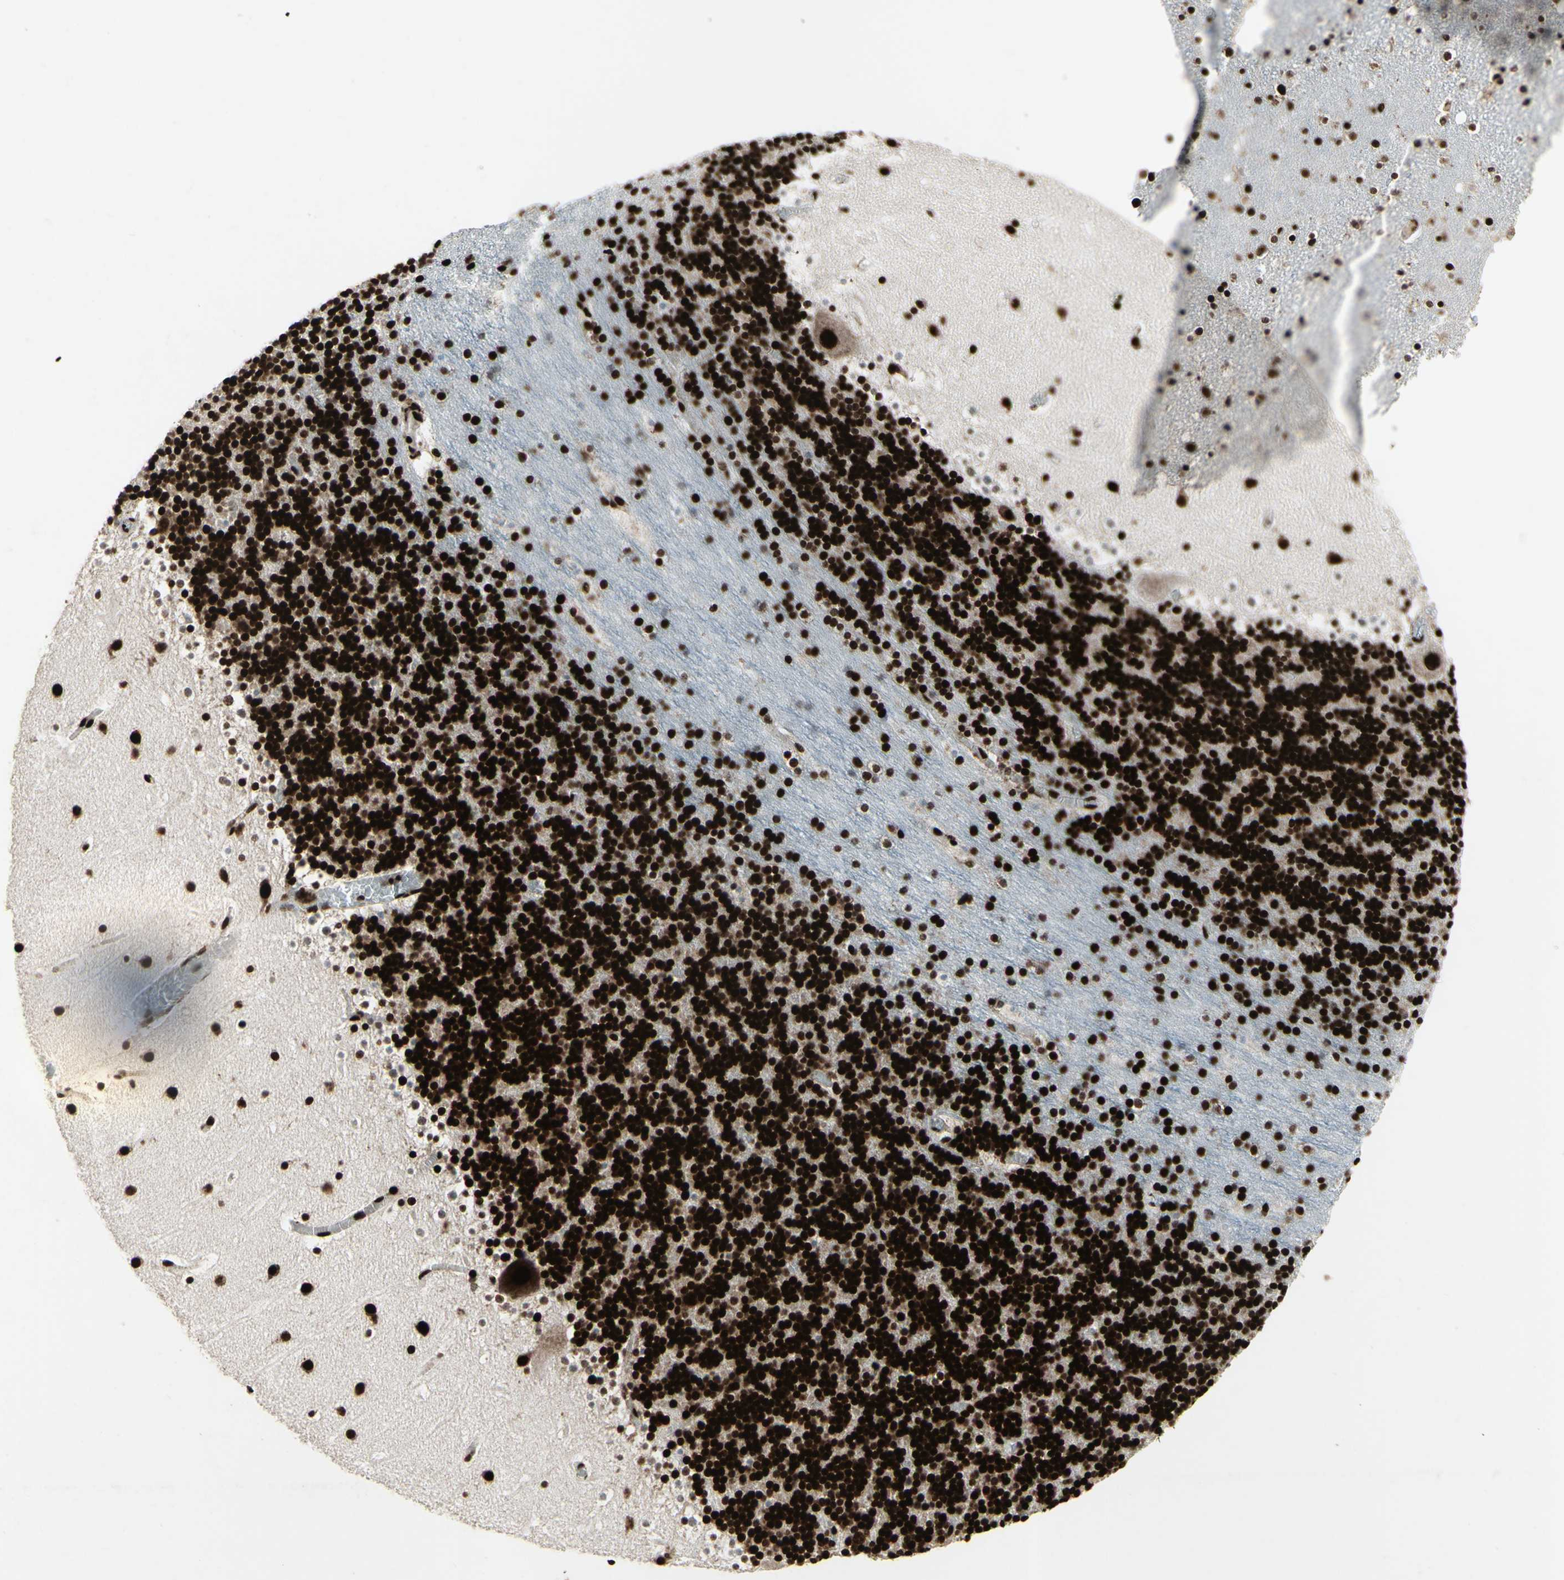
{"staining": {"intensity": "strong", "quantity": ">75%", "location": "nuclear"}, "tissue": "cerebellum", "cell_type": "Cells in granular layer", "image_type": "normal", "snomed": [{"axis": "morphology", "description": "Normal tissue, NOS"}, {"axis": "topography", "description": "Cerebellum"}], "caption": "Benign cerebellum reveals strong nuclear positivity in approximately >75% of cells in granular layer, visualized by immunohistochemistry.", "gene": "U2AF2", "patient": {"sex": "male", "age": 45}}